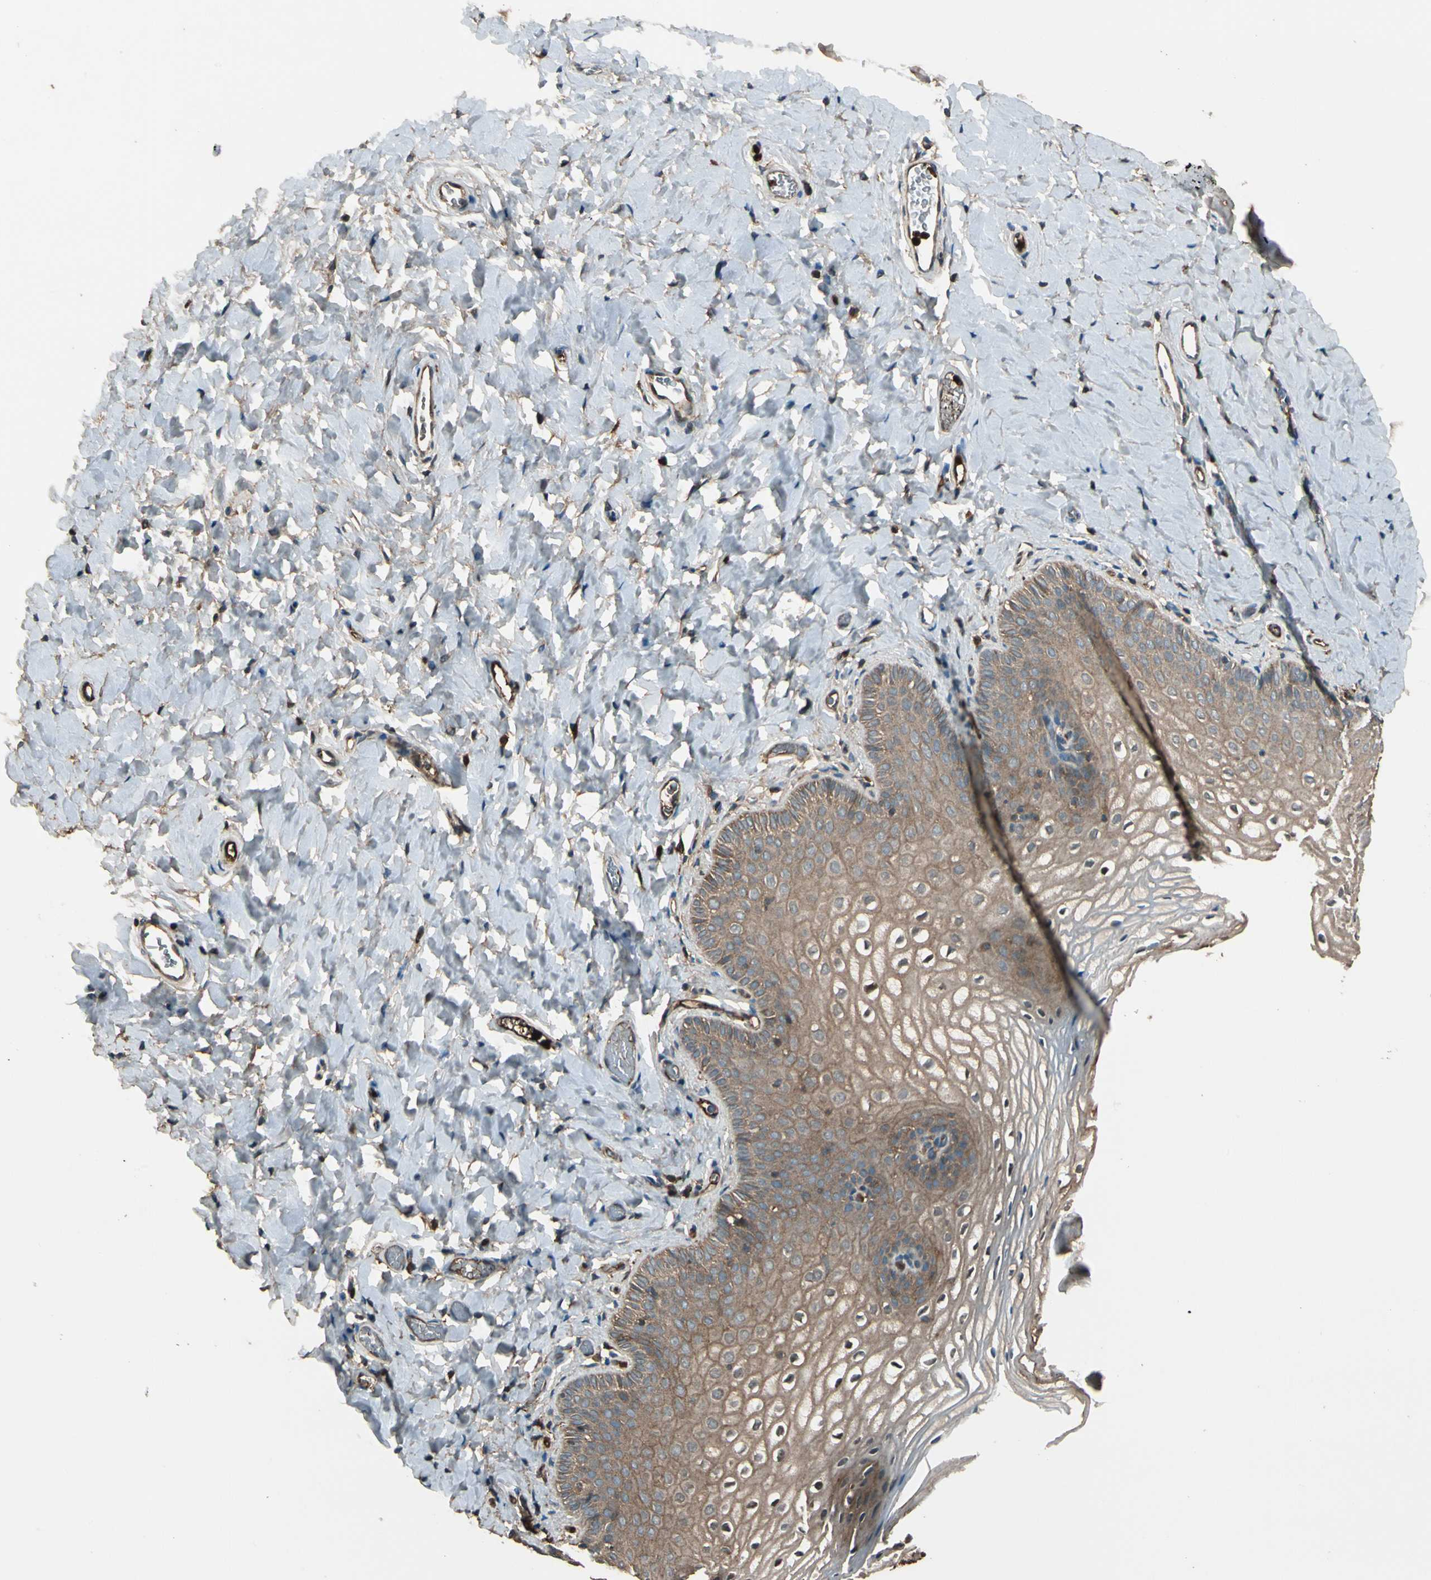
{"staining": {"intensity": "weak", "quantity": ">75%", "location": "cytoplasmic/membranous"}, "tissue": "vagina", "cell_type": "Squamous epithelial cells", "image_type": "normal", "snomed": [{"axis": "morphology", "description": "Normal tissue, NOS"}, {"axis": "topography", "description": "Vagina"}], "caption": "Human vagina stained for a protein (brown) displays weak cytoplasmic/membranous positive positivity in about >75% of squamous epithelial cells.", "gene": "STX11", "patient": {"sex": "female", "age": 55}}